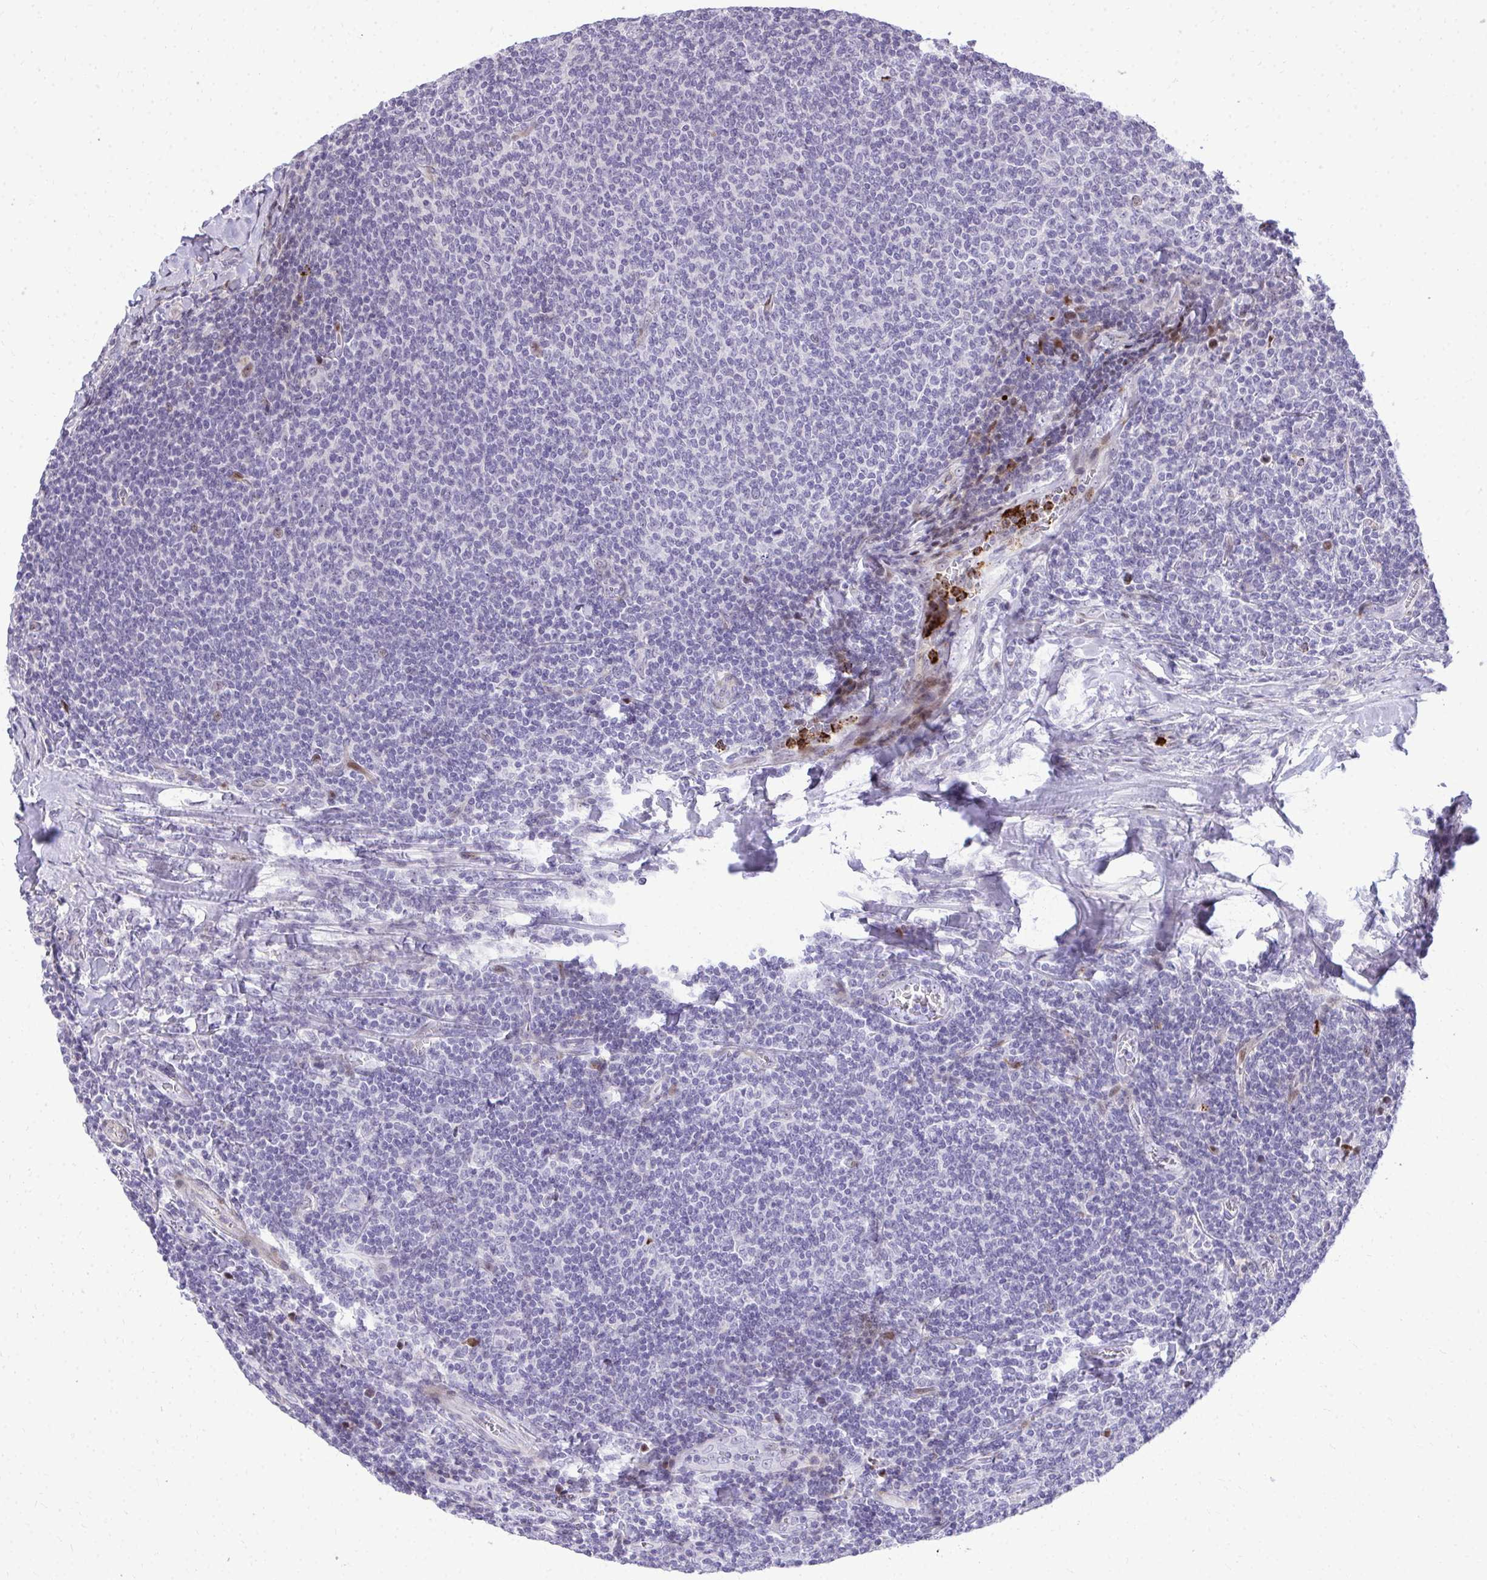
{"staining": {"intensity": "negative", "quantity": "none", "location": "none"}, "tissue": "lymphoma", "cell_type": "Tumor cells", "image_type": "cancer", "snomed": [{"axis": "morphology", "description": "Malignant lymphoma, non-Hodgkin's type, Low grade"}, {"axis": "topography", "description": "Lymph node"}], "caption": "Immunohistochemistry photomicrograph of neoplastic tissue: human low-grade malignant lymphoma, non-Hodgkin's type stained with DAB demonstrates no significant protein positivity in tumor cells. Brightfield microscopy of immunohistochemistry (IHC) stained with DAB (brown) and hematoxylin (blue), captured at high magnification.", "gene": "DLX4", "patient": {"sex": "male", "age": 52}}